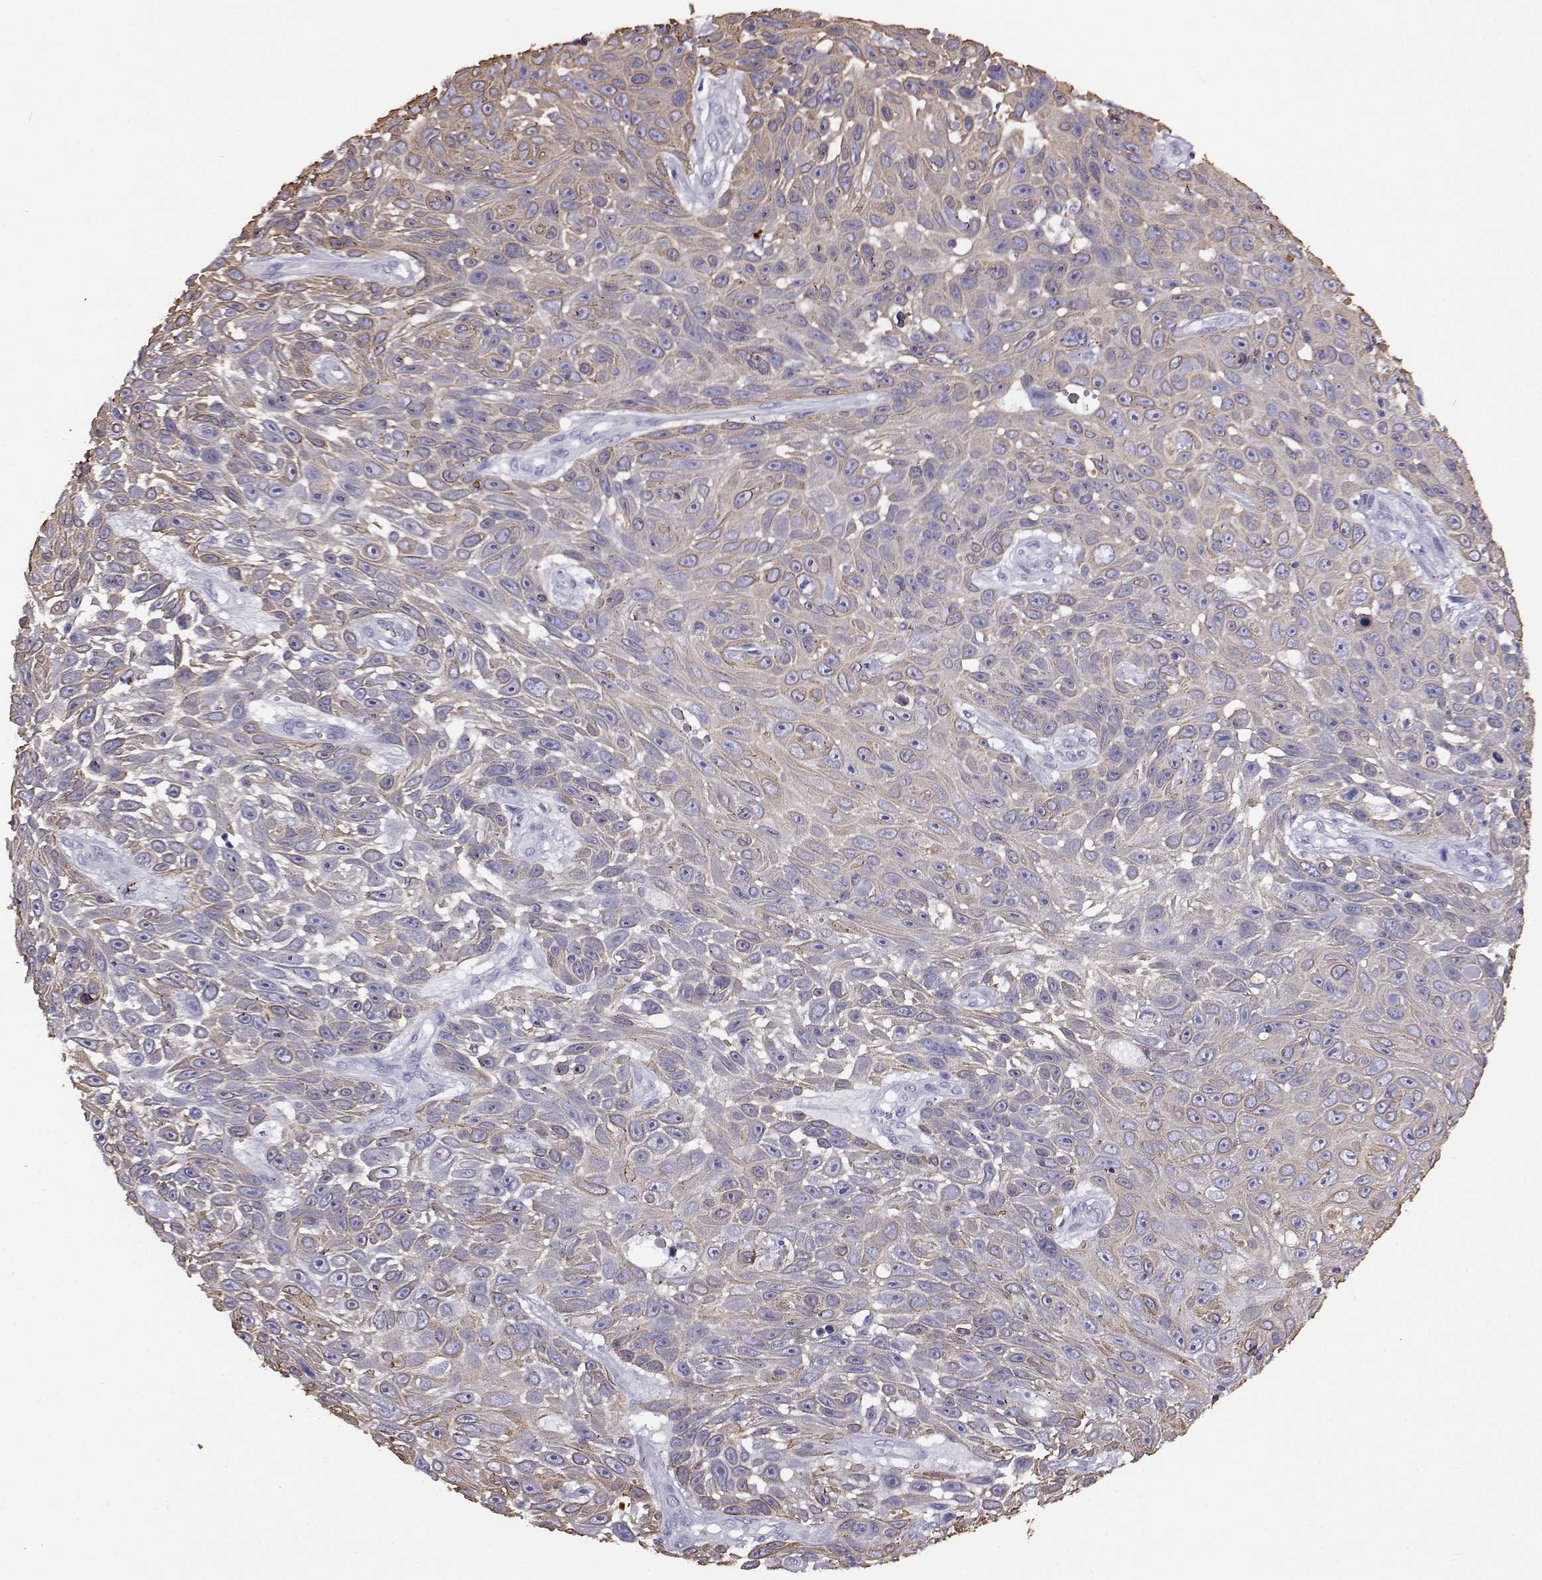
{"staining": {"intensity": "moderate", "quantity": "<25%", "location": "cytoplasmic/membranous"}, "tissue": "skin cancer", "cell_type": "Tumor cells", "image_type": "cancer", "snomed": [{"axis": "morphology", "description": "Squamous cell carcinoma, NOS"}, {"axis": "topography", "description": "Skin"}], "caption": "Immunohistochemistry (IHC) image of human squamous cell carcinoma (skin) stained for a protein (brown), which displays low levels of moderate cytoplasmic/membranous positivity in about <25% of tumor cells.", "gene": "AKR1B1", "patient": {"sex": "male", "age": 82}}